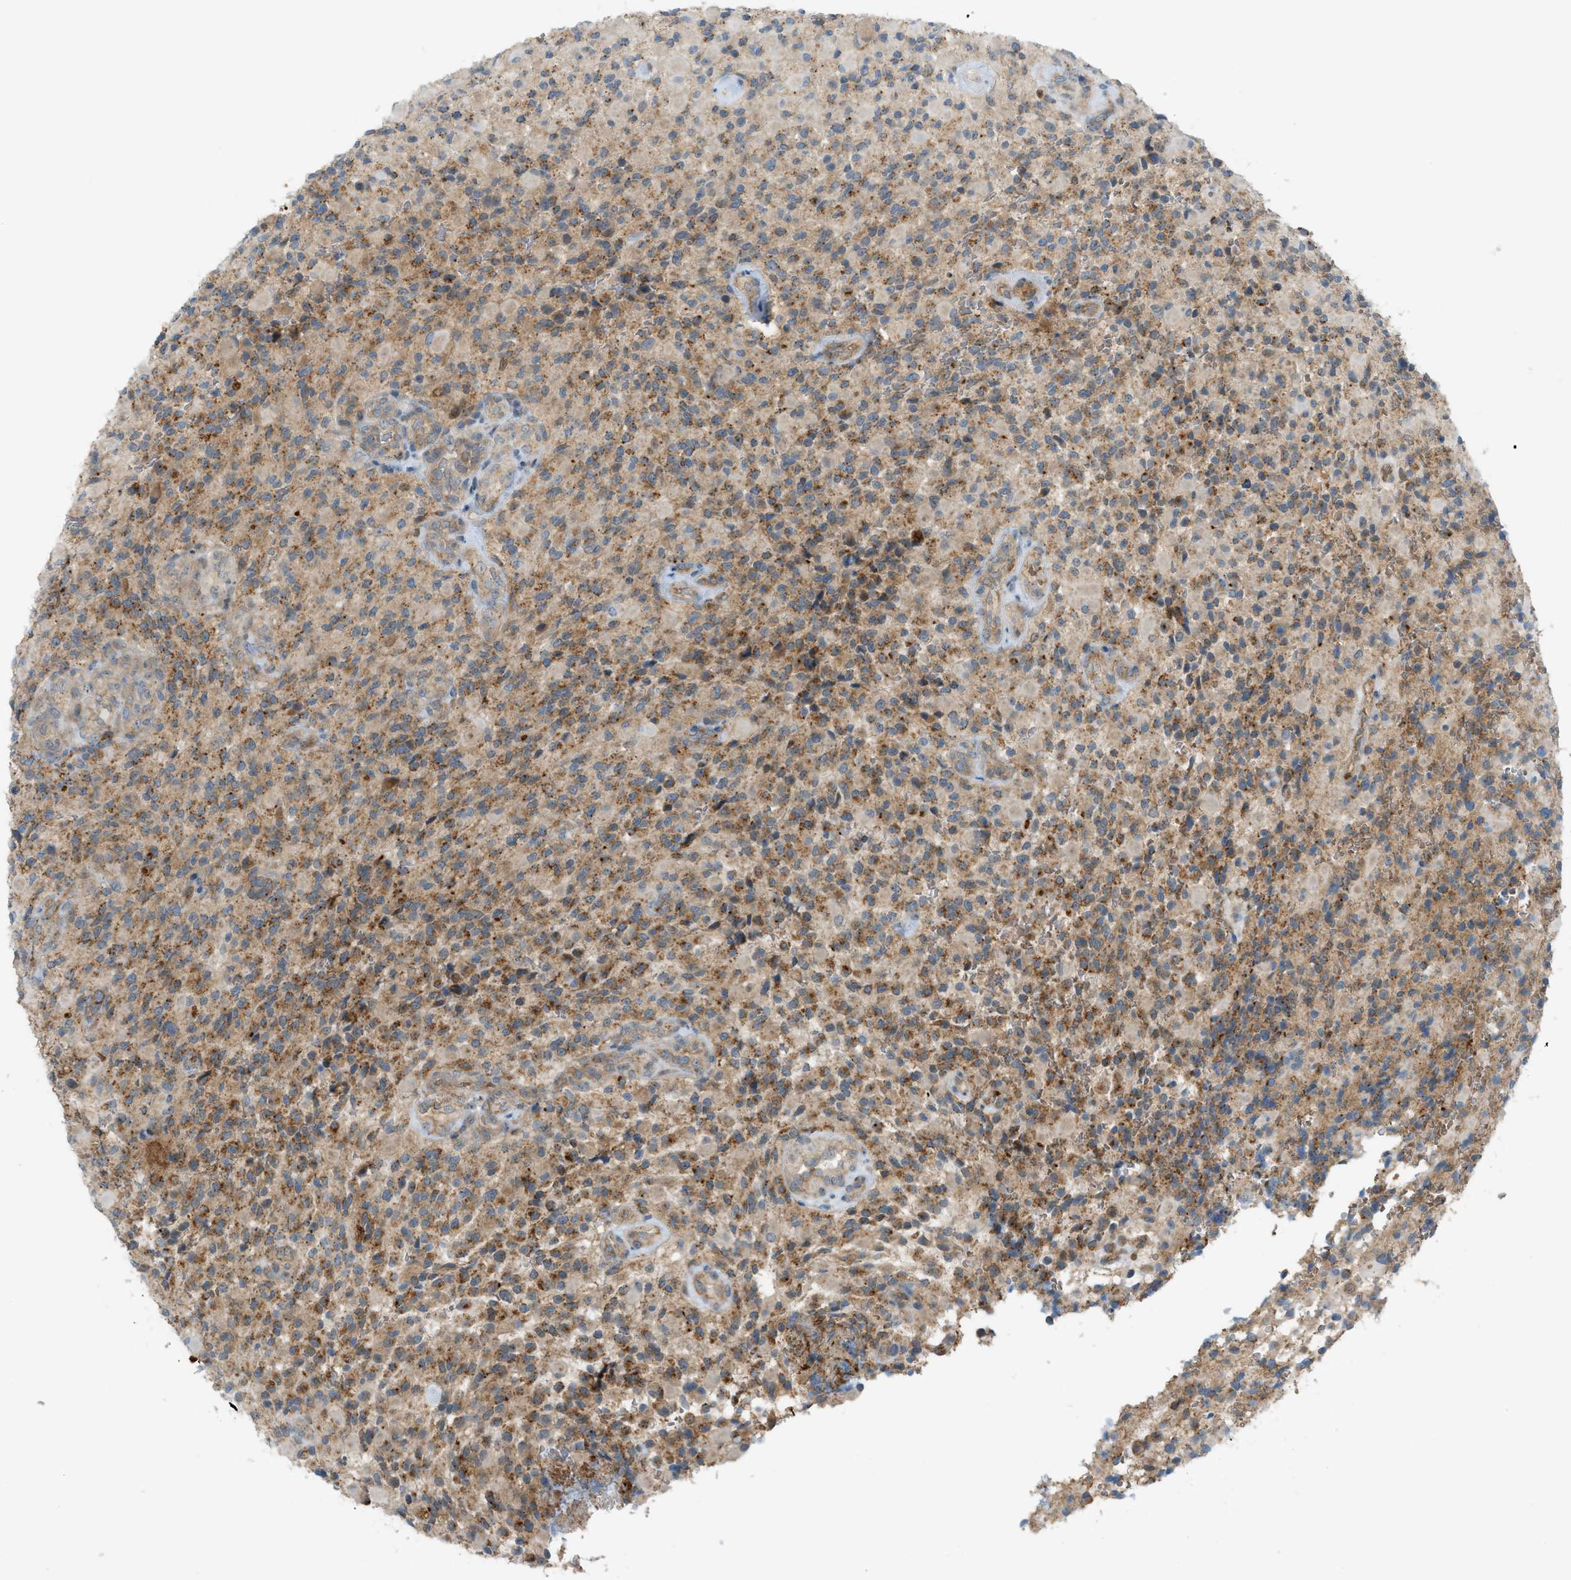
{"staining": {"intensity": "moderate", "quantity": "25%-75%", "location": "cytoplasmic/membranous"}, "tissue": "glioma", "cell_type": "Tumor cells", "image_type": "cancer", "snomed": [{"axis": "morphology", "description": "Glioma, malignant, High grade"}, {"axis": "topography", "description": "Brain"}], "caption": "Immunohistochemistry (IHC) micrograph of neoplastic tissue: high-grade glioma (malignant) stained using immunohistochemistry (IHC) shows medium levels of moderate protein expression localized specifically in the cytoplasmic/membranous of tumor cells, appearing as a cytoplasmic/membranous brown color.", "gene": "GRK6", "patient": {"sex": "male", "age": 71}}